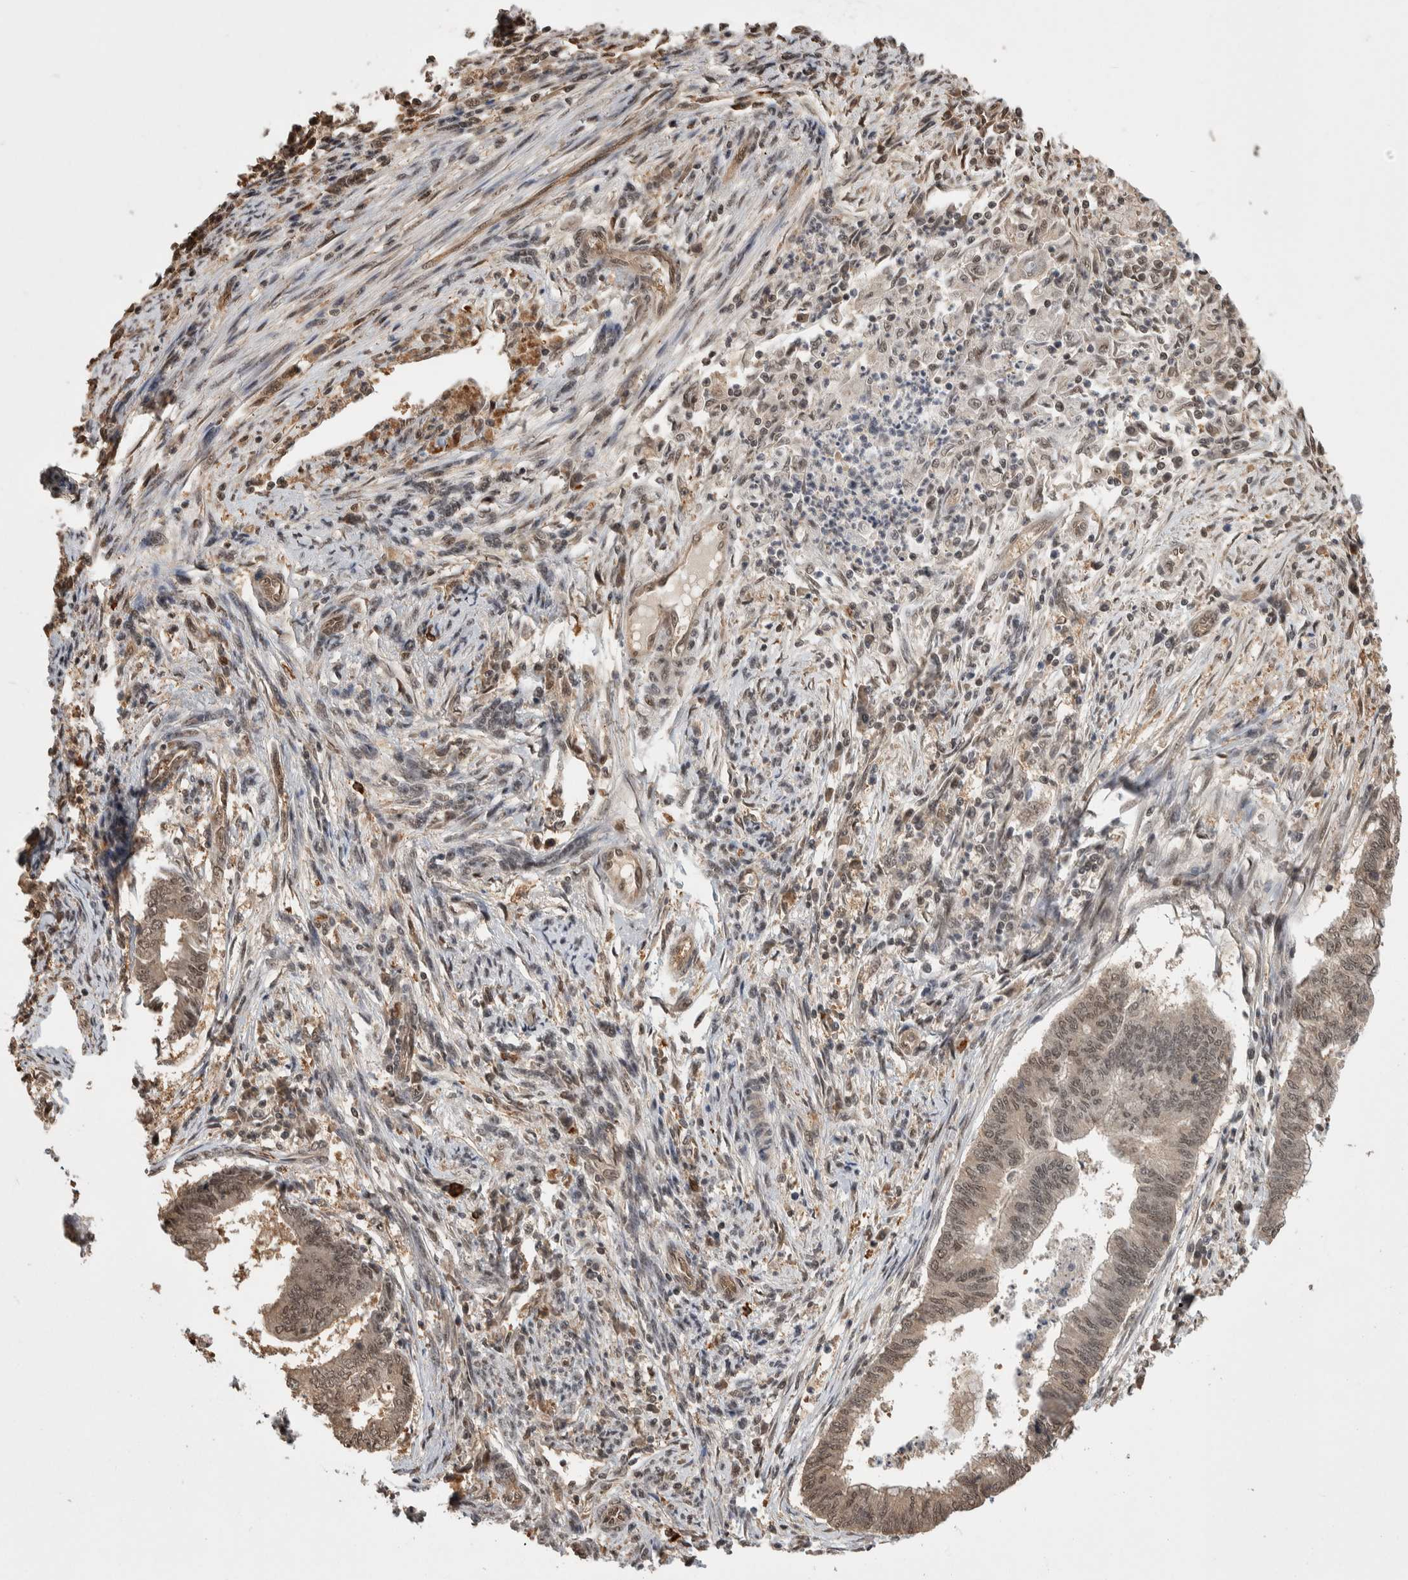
{"staining": {"intensity": "weak", "quantity": ">75%", "location": "cytoplasmic/membranous,nuclear"}, "tissue": "endometrial cancer", "cell_type": "Tumor cells", "image_type": "cancer", "snomed": [{"axis": "morphology", "description": "Polyp, NOS"}, {"axis": "morphology", "description": "Adenocarcinoma, NOS"}, {"axis": "morphology", "description": "Adenoma, NOS"}, {"axis": "topography", "description": "Endometrium"}], "caption": "The histopathology image displays staining of endometrial cancer (polyp), revealing weak cytoplasmic/membranous and nuclear protein expression (brown color) within tumor cells.", "gene": "ZNF592", "patient": {"sex": "female", "age": 79}}